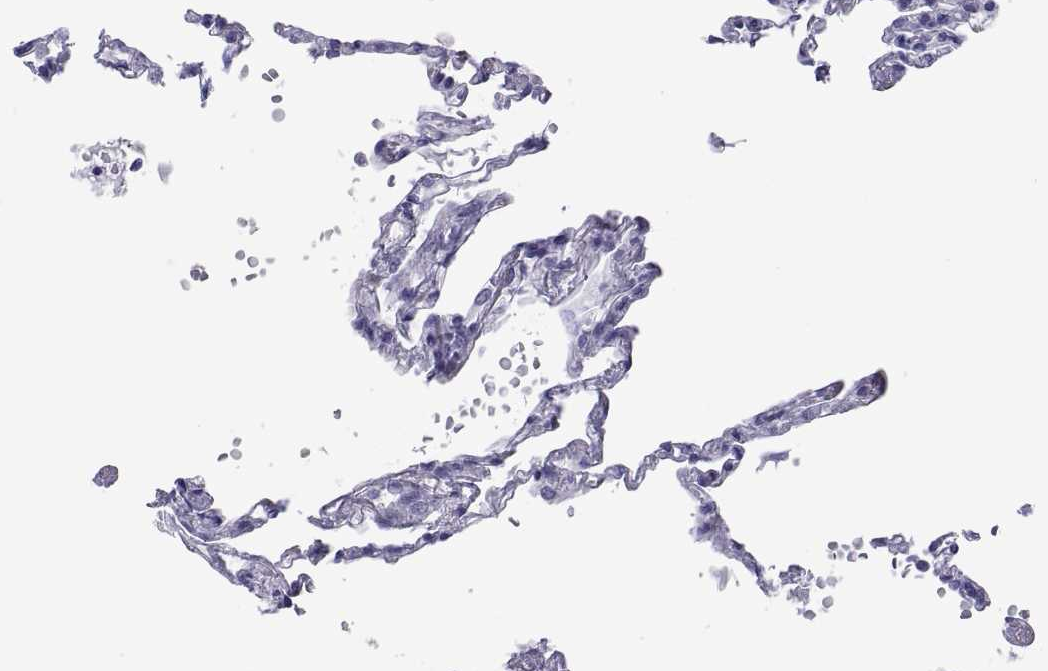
{"staining": {"intensity": "negative", "quantity": "none", "location": "none"}, "tissue": "lung", "cell_type": "Alveolar cells", "image_type": "normal", "snomed": [{"axis": "morphology", "description": "Normal tissue, NOS"}, {"axis": "topography", "description": "Lung"}], "caption": "A histopathology image of human lung is negative for staining in alveolar cells. (DAB (3,3'-diaminobenzidine) IHC visualized using brightfield microscopy, high magnification).", "gene": "QRICH2", "patient": {"sex": "male", "age": 78}}